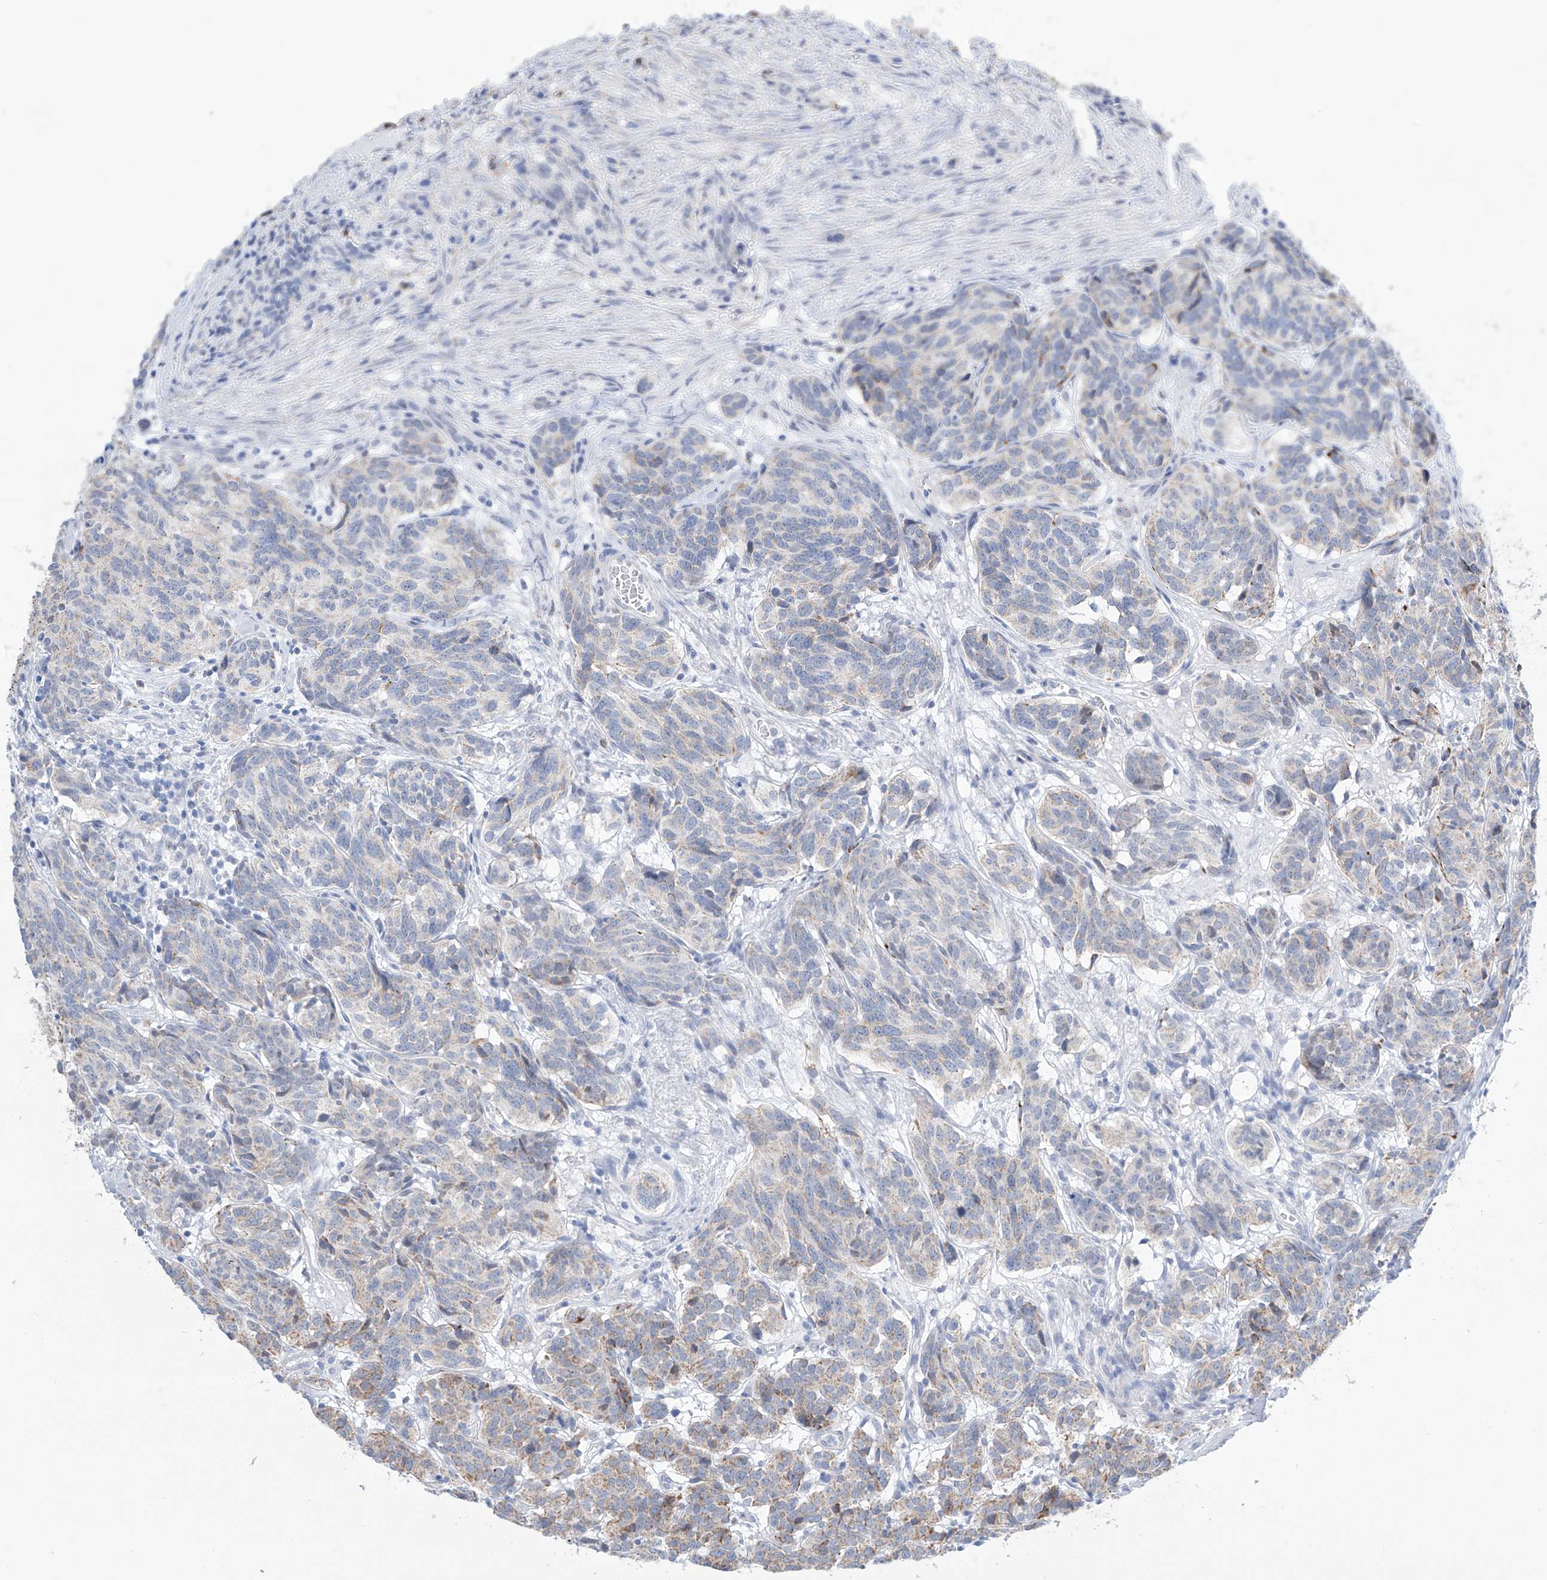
{"staining": {"intensity": "weak", "quantity": "<25%", "location": "cytoplasmic/membranous"}, "tissue": "carcinoid", "cell_type": "Tumor cells", "image_type": "cancer", "snomed": [{"axis": "morphology", "description": "Carcinoid, malignant, NOS"}, {"axis": "topography", "description": "Lung"}], "caption": "Tumor cells show no significant positivity in malignant carcinoid.", "gene": "ALDH6A1", "patient": {"sex": "female", "age": 46}}